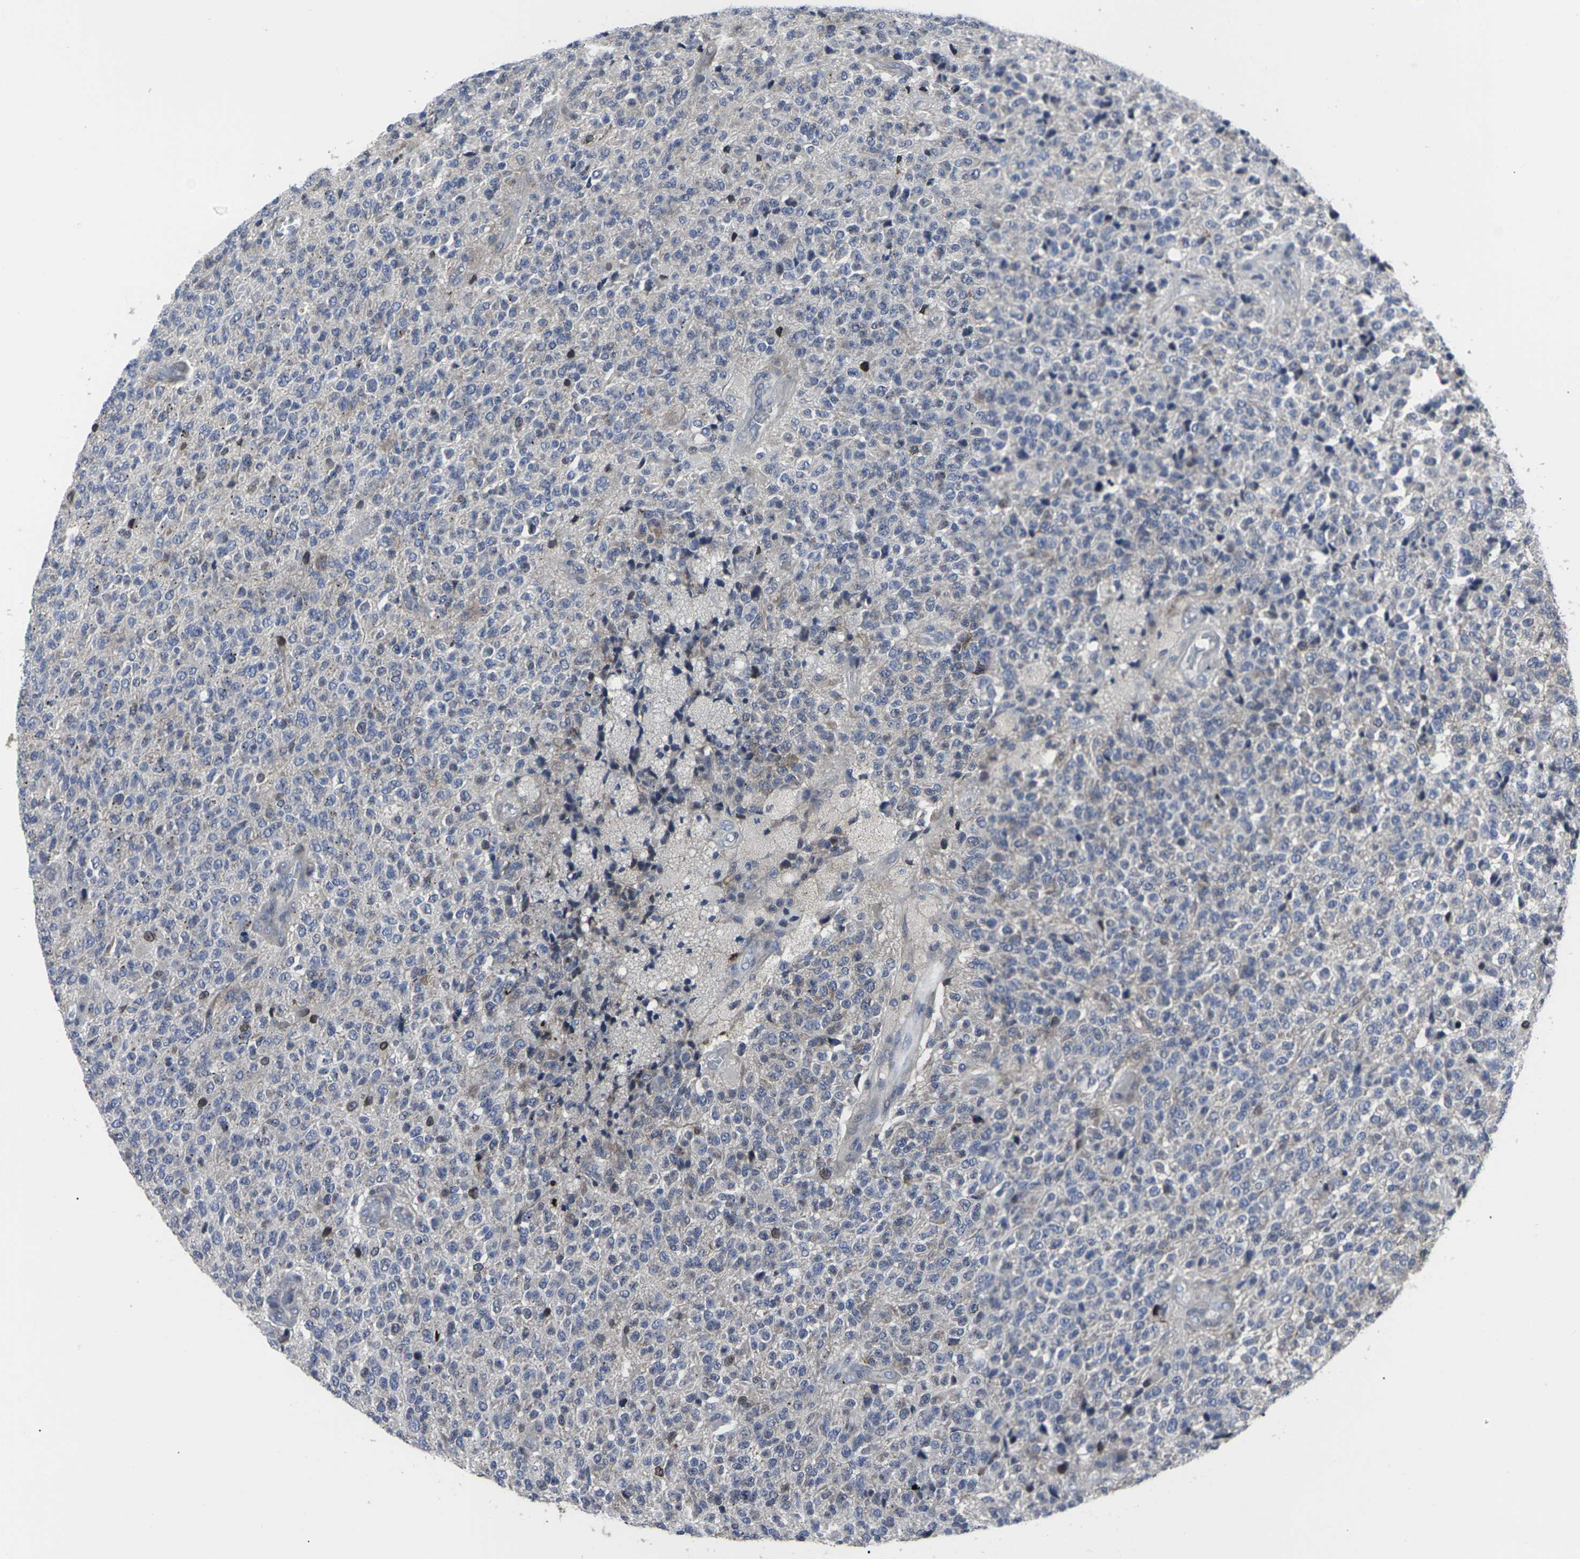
{"staining": {"intensity": "weak", "quantity": "<25%", "location": "cytoplasmic/membranous"}, "tissue": "glioma", "cell_type": "Tumor cells", "image_type": "cancer", "snomed": [{"axis": "morphology", "description": "Glioma, malignant, High grade"}, {"axis": "topography", "description": "pancreas cauda"}], "caption": "Immunohistochemical staining of malignant glioma (high-grade) displays no significant positivity in tumor cells.", "gene": "HPRT1", "patient": {"sex": "male", "age": 60}}